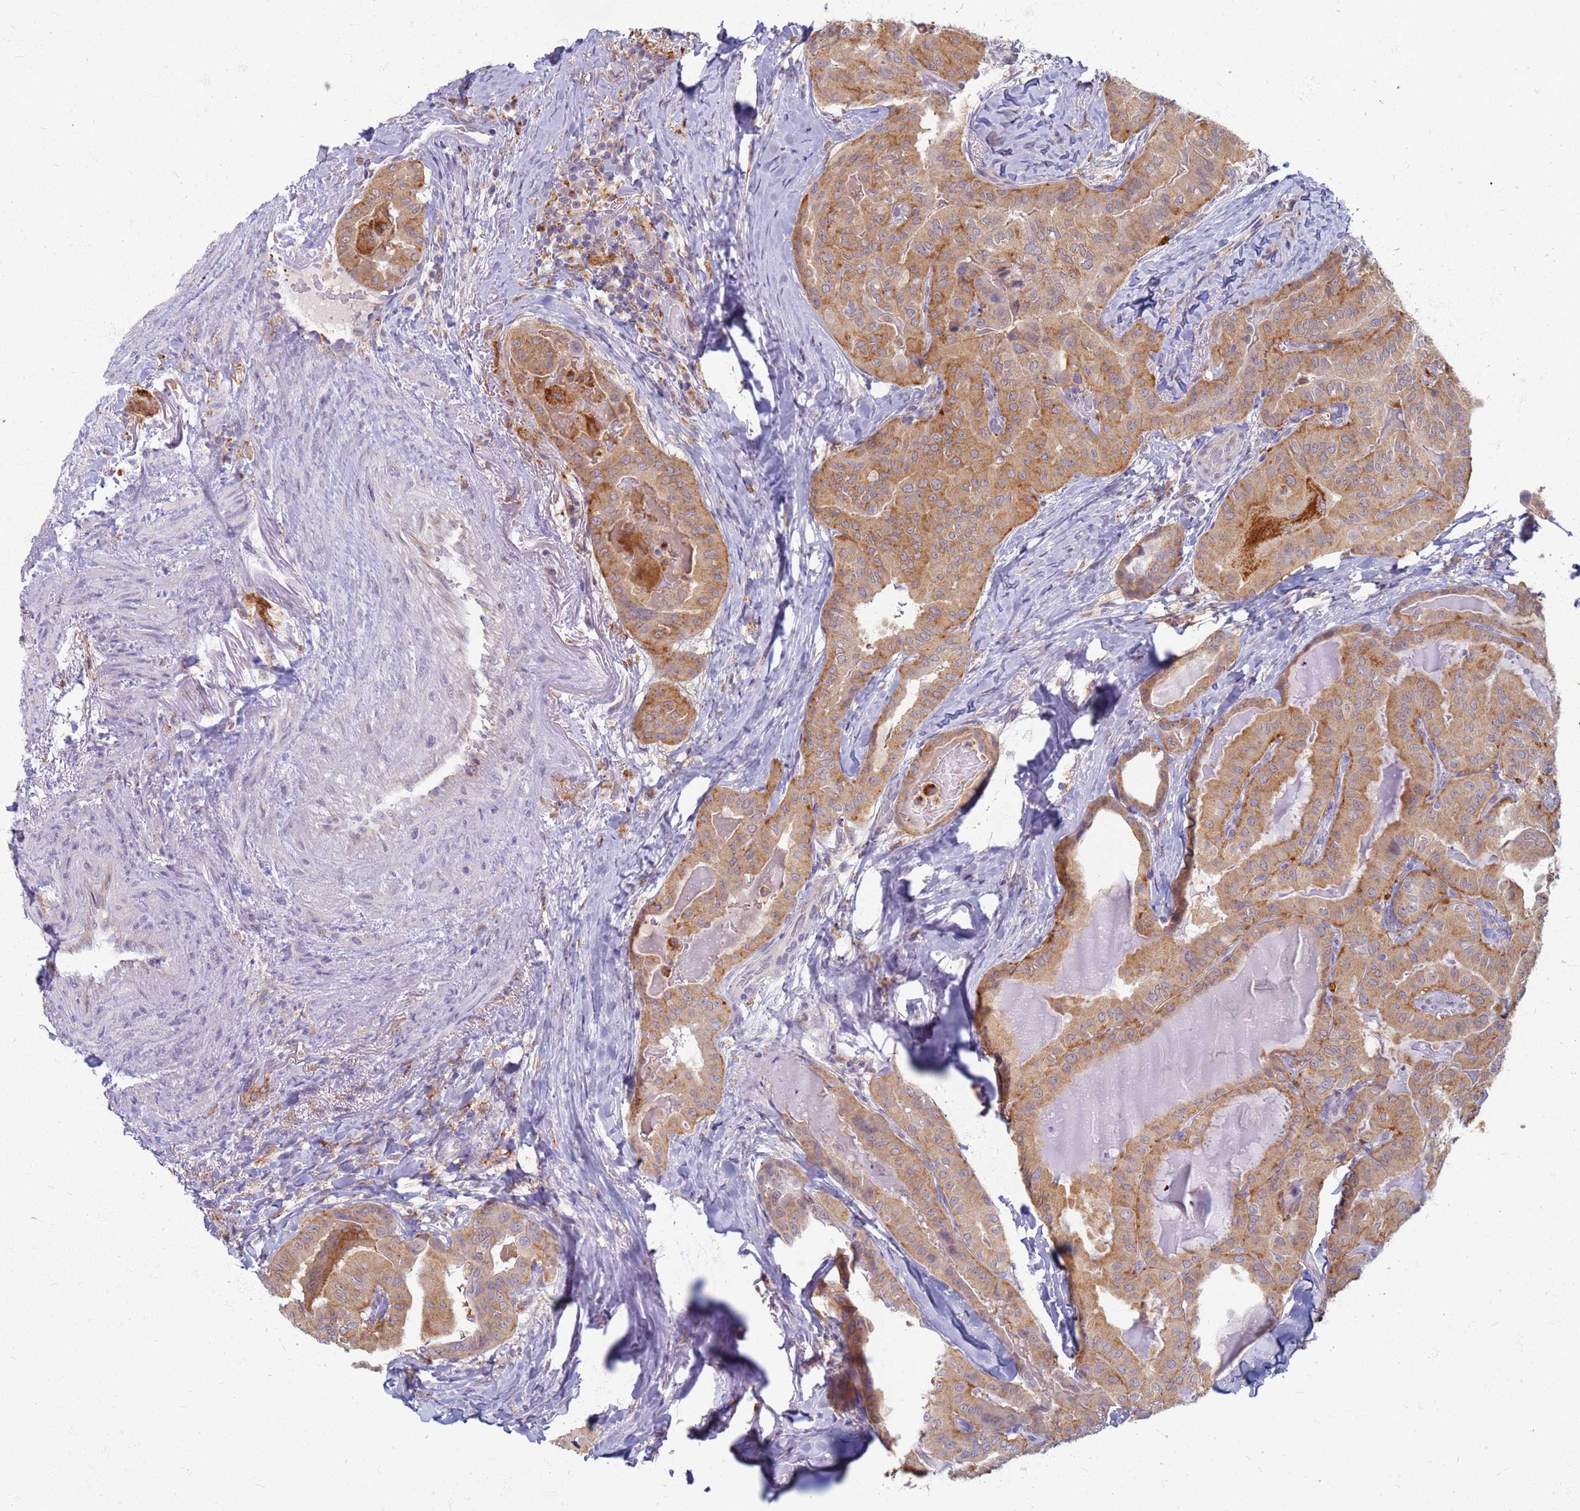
{"staining": {"intensity": "moderate", "quantity": "25%-75%", "location": "cytoplasmic/membranous"}, "tissue": "thyroid cancer", "cell_type": "Tumor cells", "image_type": "cancer", "snomed": [{"axis": "morphology", "description": "Papillary adenocarcinoma, NOS"}, {"axis": "topography", "description": "Thyroid gland"}], "caption": "Thyroid cancer (papillary adenocarcinoma) stained for a protein exhibits moderate cytoplasmic/membranous positivity in tumor cells. The staining was performed using DAB to visualize the protein expression in brown, while the nuclei were stained in blue with hematoxylin (Magnification: 20x).", "gene": "ATP6V1E1", "patient": {"sex": "female", "age": 68}}